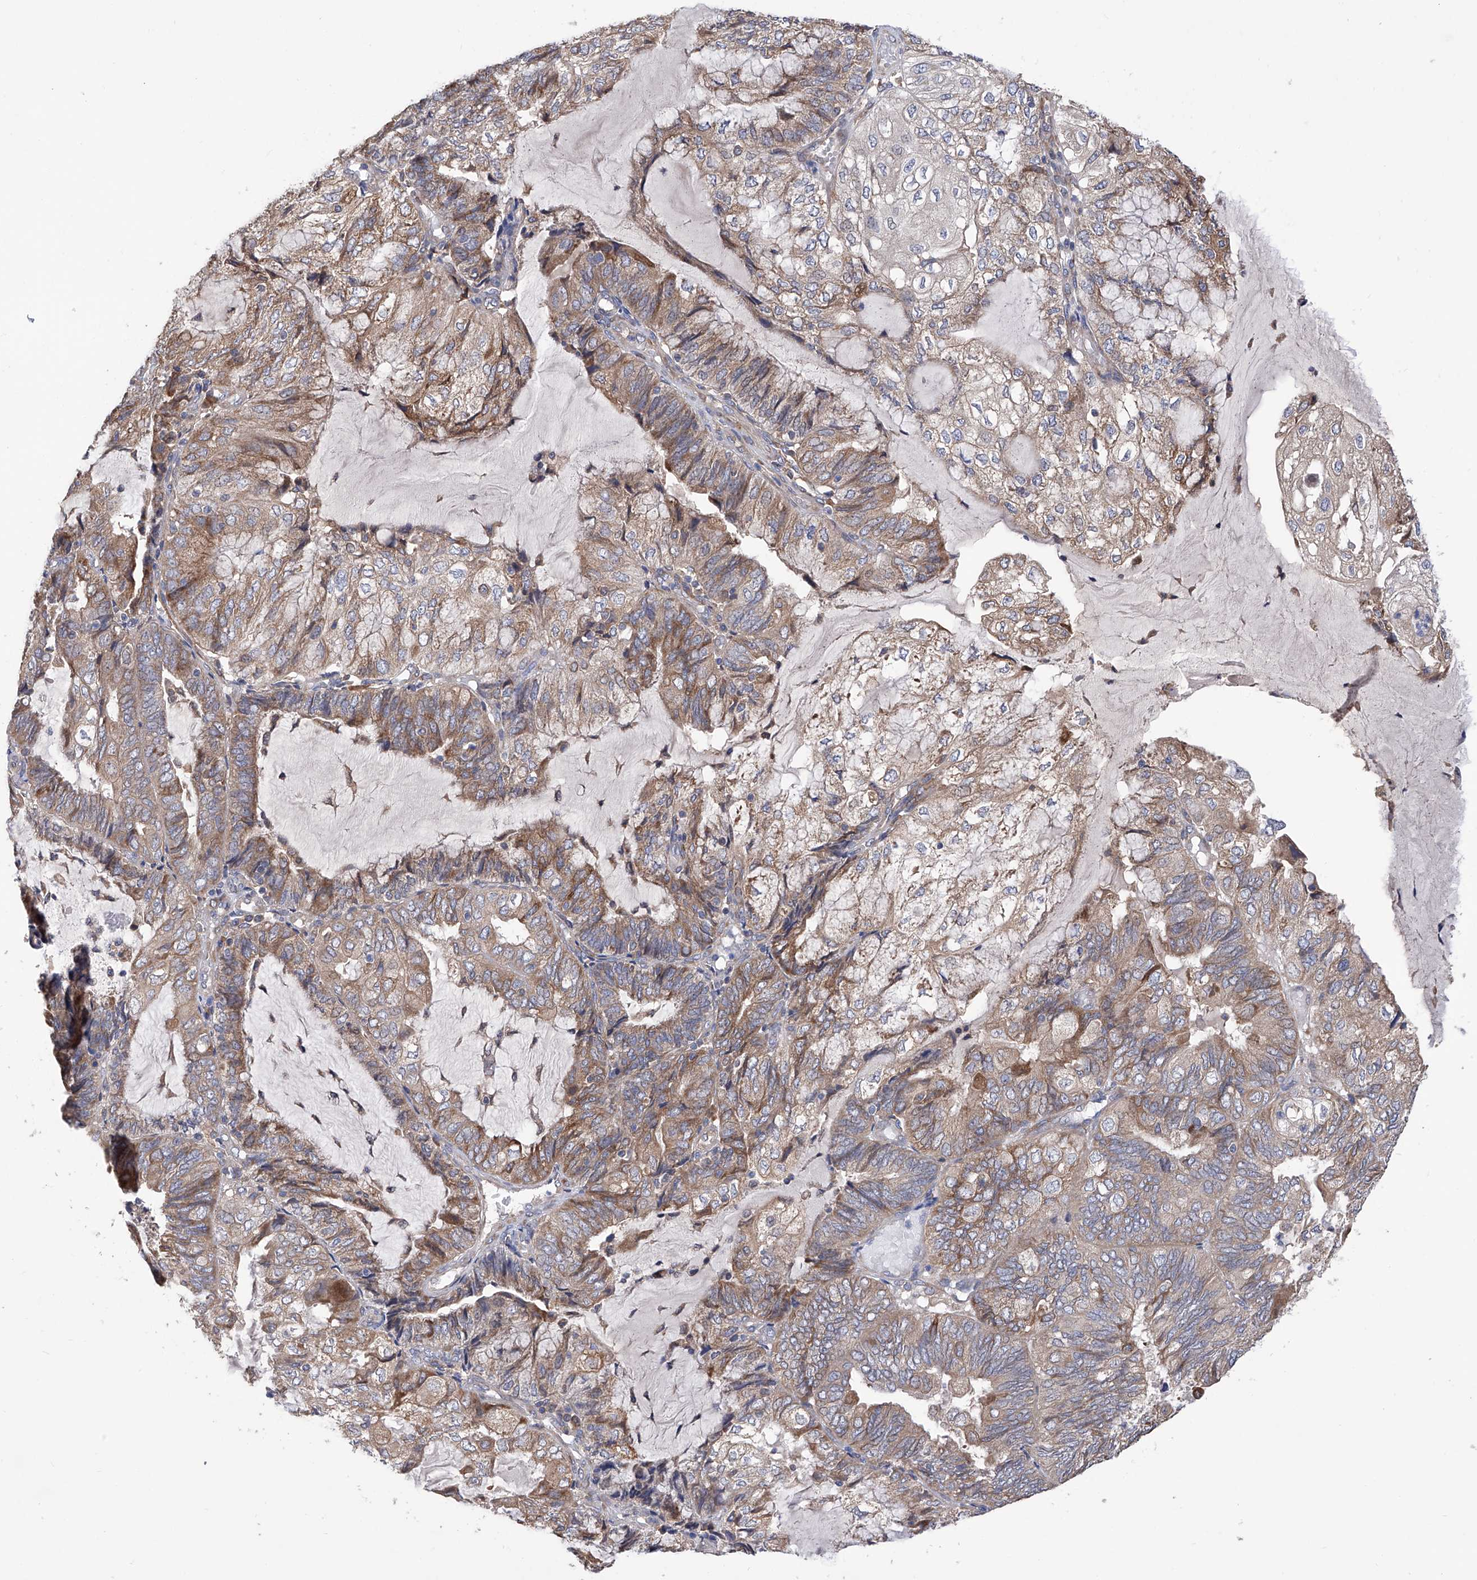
{"staining": {"intensity": "moderate", "quantity": ">75%", "location": "cytoplasmic/membranous"}, "tissue": "endometrial cancer", "cell_type": "Tumor cells", "image_type": "cancer", "snomed": [{"axis": "morphology", "description": "Adenocarcinoma, NOS"}, {"axis": "topography", "description": "Endometrium"}], "caption": "Endometrial cancer was stained to show a protein in brown. There is medium levels of moderate cytoplasmic/membranous staining in about >75% of tumor cells. Nuclei are stained in blue.", "gene": "INPP5B", "patient": {"sex": "female", "age": 81}}